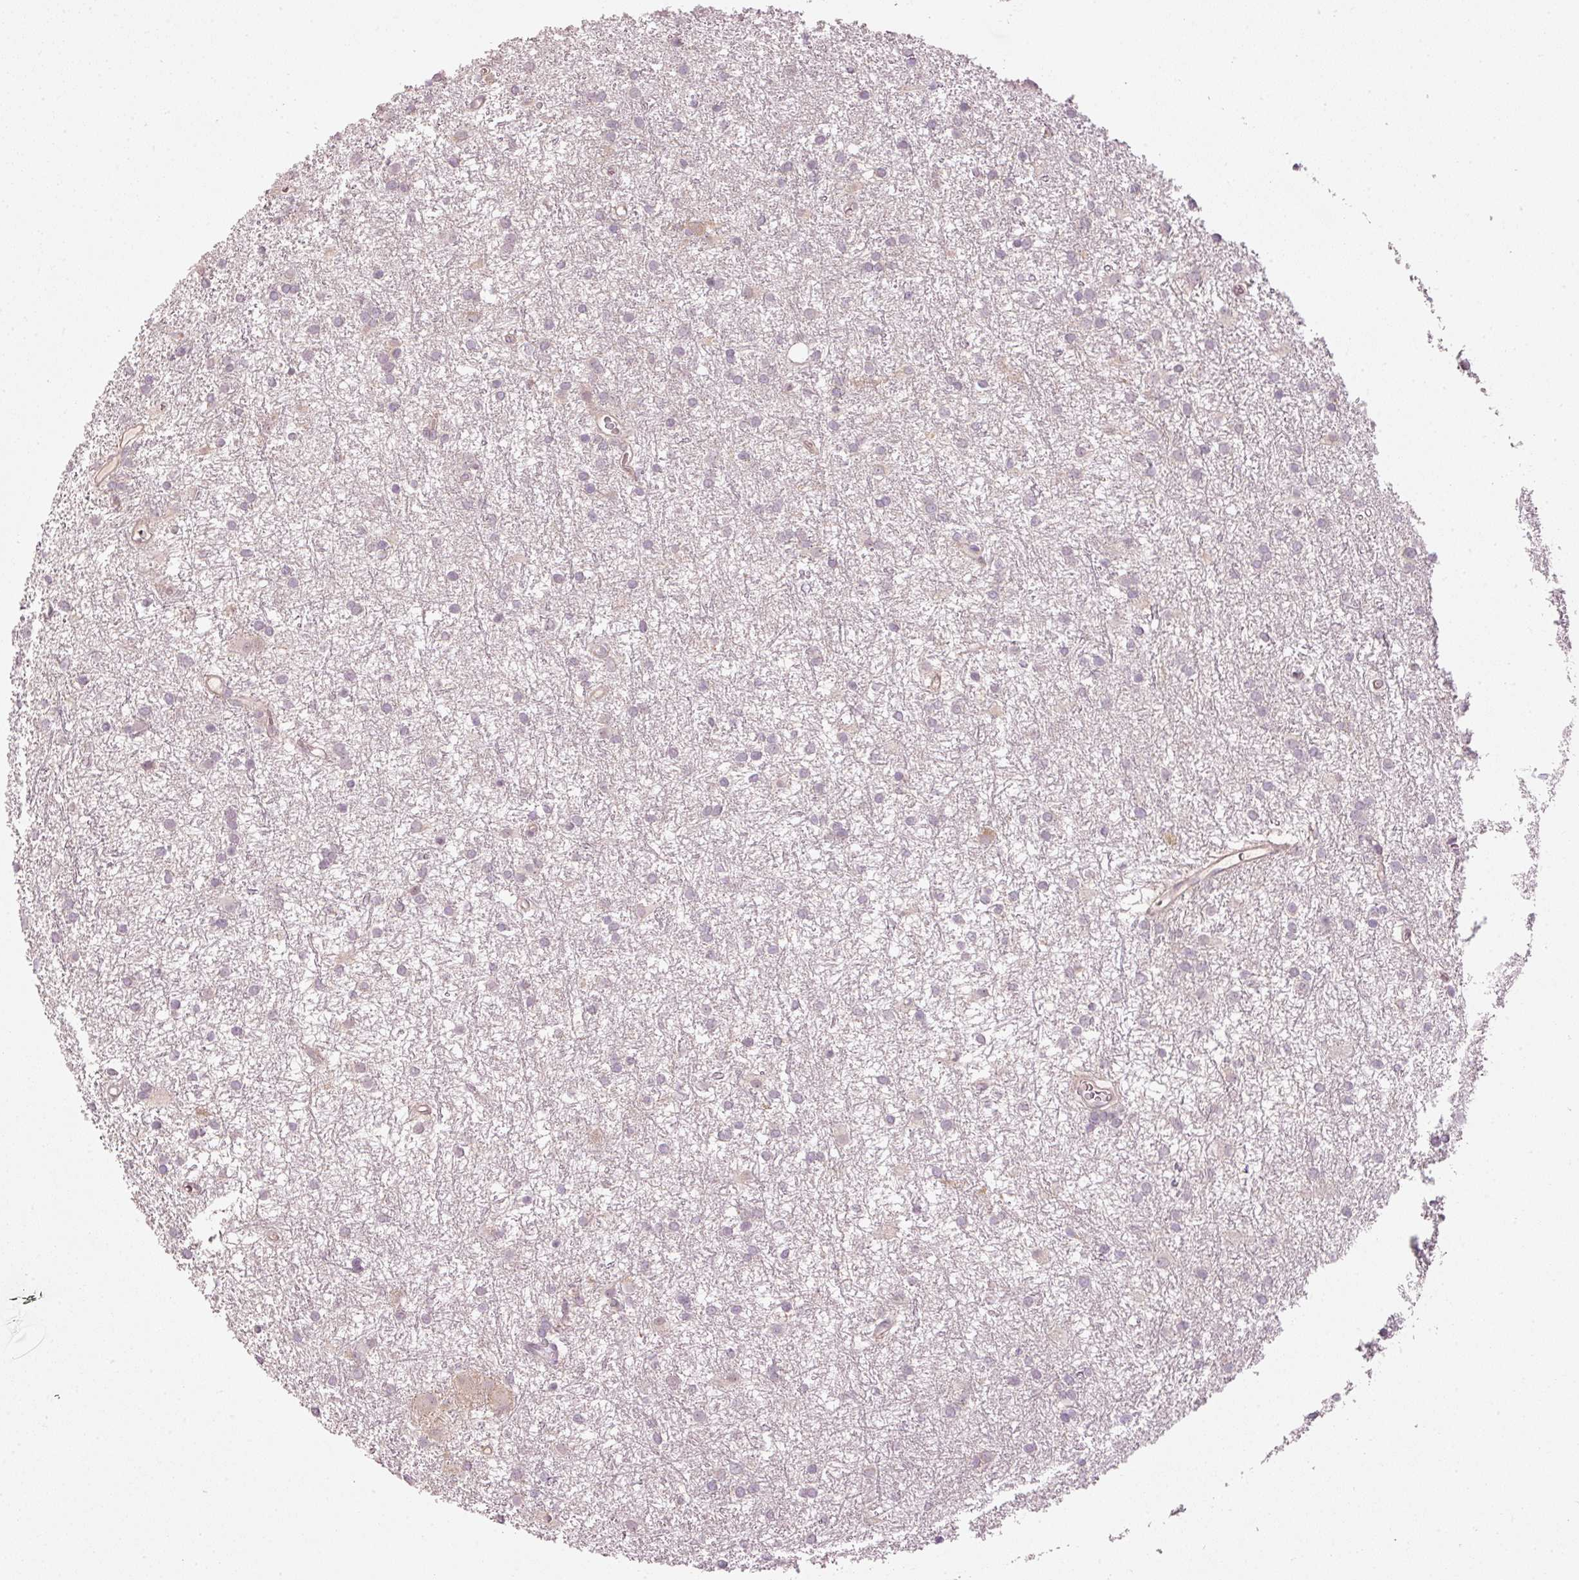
{"staining": {"intensity": "negative", "quantity": "none", "location": "none"}, "tissue": "glioma", "cell_type": "Tumor cells", "image_type": "cancer", "snomed": [{"axis": "morphology", "description": "Glioma, malignant, High grade"}, {"axis": "topography", "description": "Brain"}], "caption": "The photomicrograph reveals no staining of tumor cells in glioma.", "gene": "CDC20B", "patient": {"sex": "female", "age": 50}}